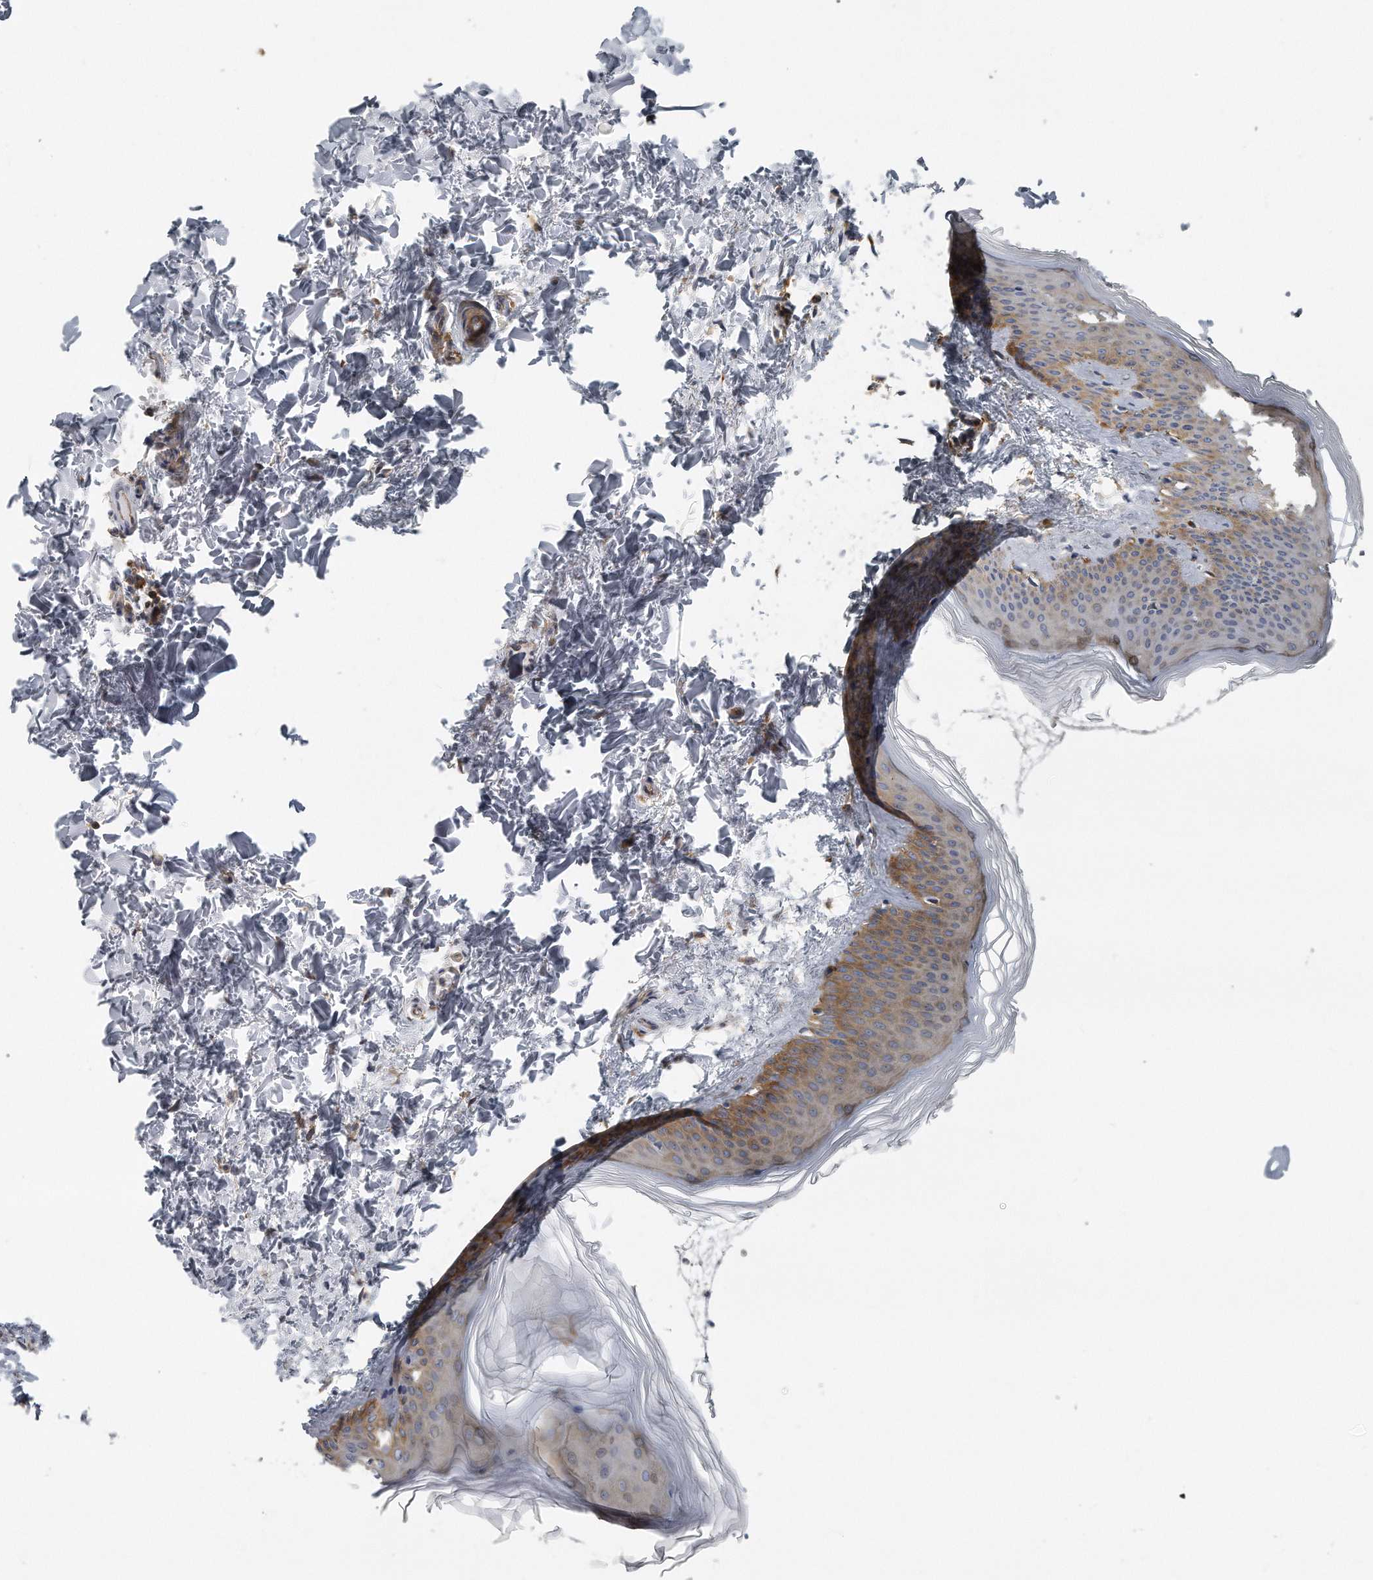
{"staining": {"intensity": "moderate", "quantity": ">75%", "location": "cytoplasmic/membranous"}, "tissue": "skin", "cell_type": "Fibroblasts", "image_type": "normal", "snomed": [{"axis": "morphology", "description": "Normal tissue, NOS"}, {"axis": "topography", "description": "Skin"}], "caption": "IHC (DAB (3,3'-diaminobenzidine)) staining of benign human skin displays moderate cytoplasmic/membranous protein staining in about >75% of fibroblasts.", "gene": "EIF3I", "patient": {"sex": "female", "age": 27}}